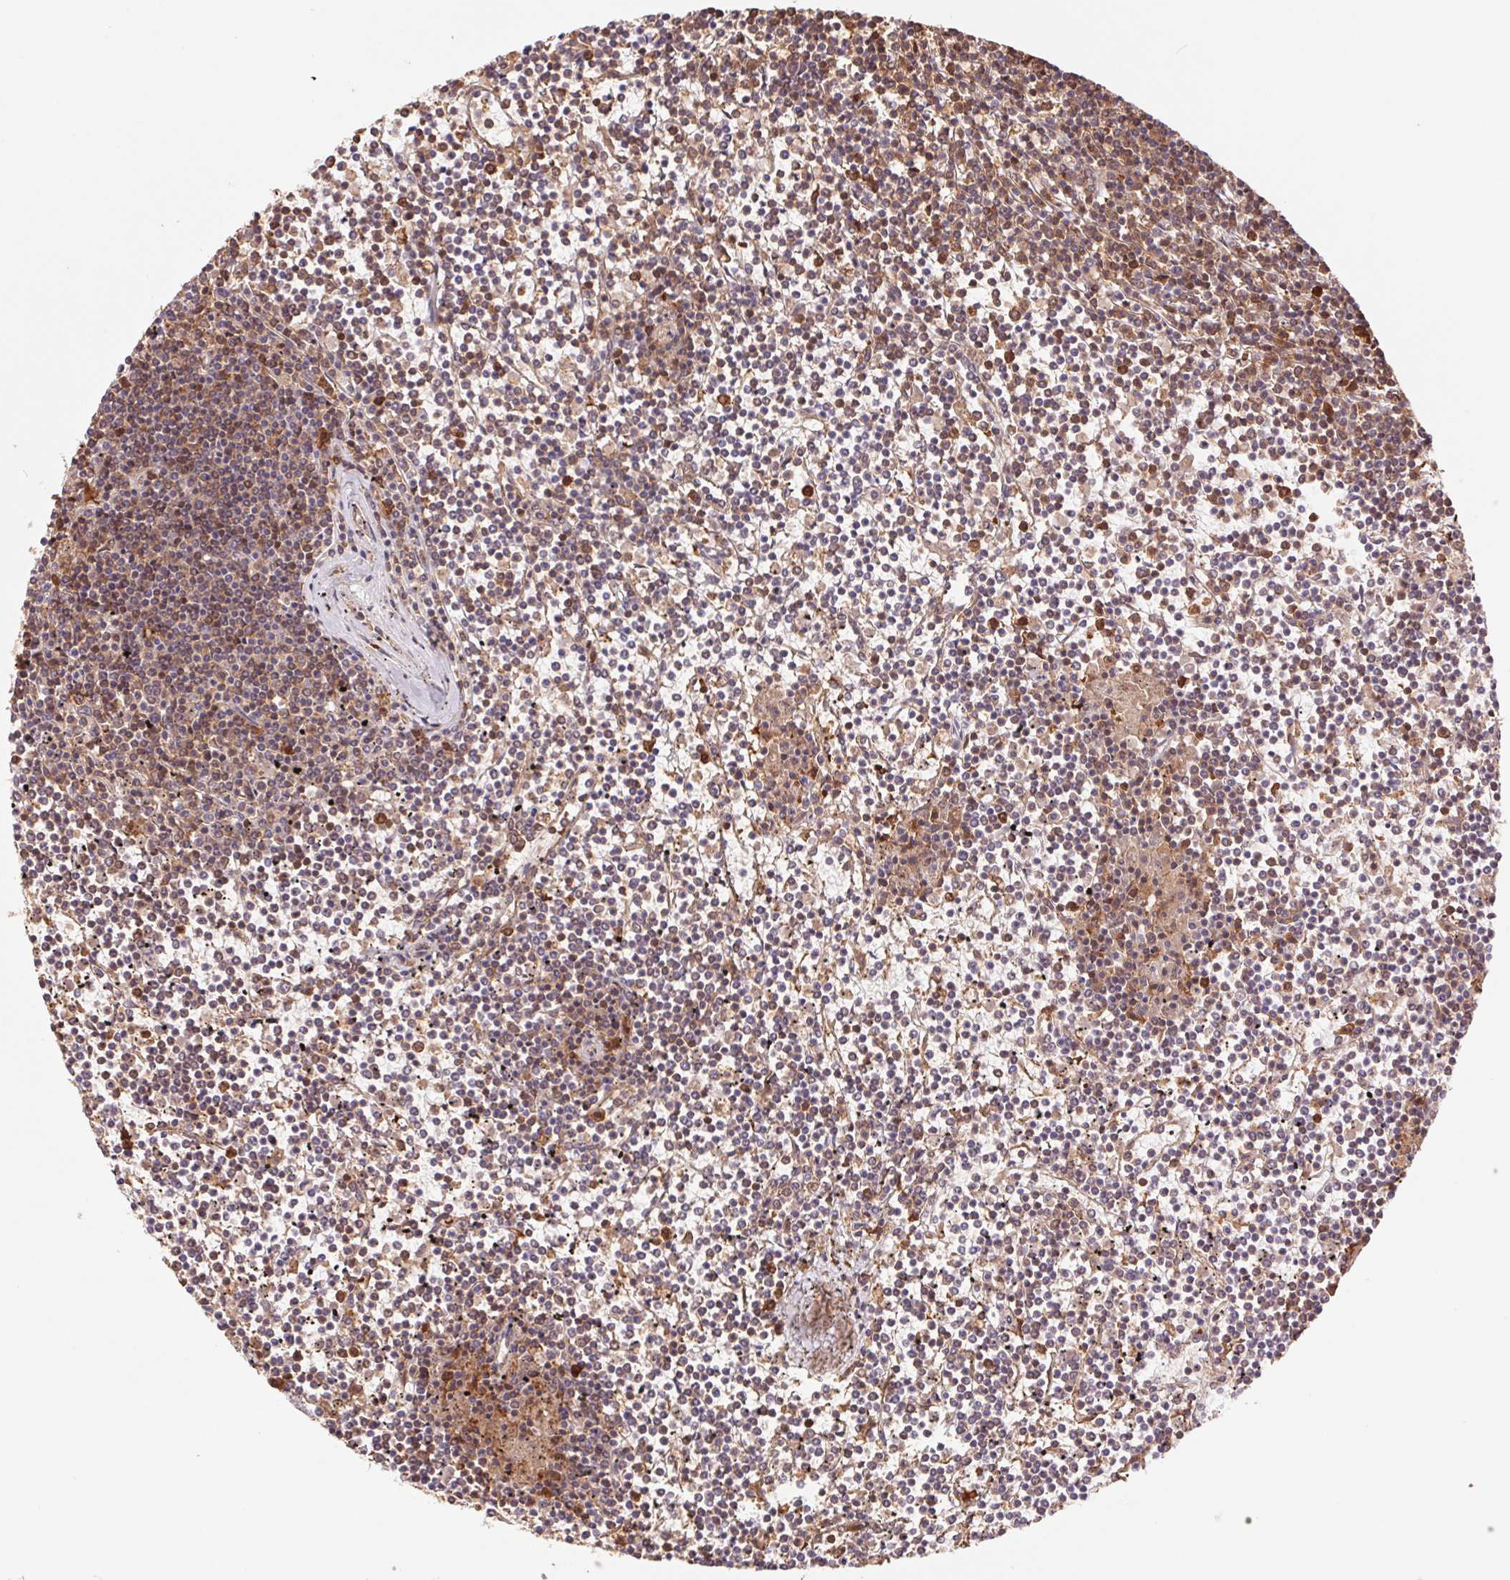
{"staining": {"intensity": "weak", "quantity": "<25%", "location": "cytoplasmic/membranous"}, "tissue": "lymphoma", "cell_type": "Tumor cells", "image_type": "cancer", "snomed": [{"axis": "morphology", "description": "Malignant lymphoma, non-Hodgkin's type, Low grade"}, {"axis": "topography", "description": "Spleen"}], "caption": "An image of lymphoma stained for a protein exhibits no brown staining in tumor cells. Brightfield microscopy of IHC stained with DAB (brown) and hematoxylin (blue), captured at high magnification.", "gene": "URM1", "patient": {"sex": "female", "age": 19}}